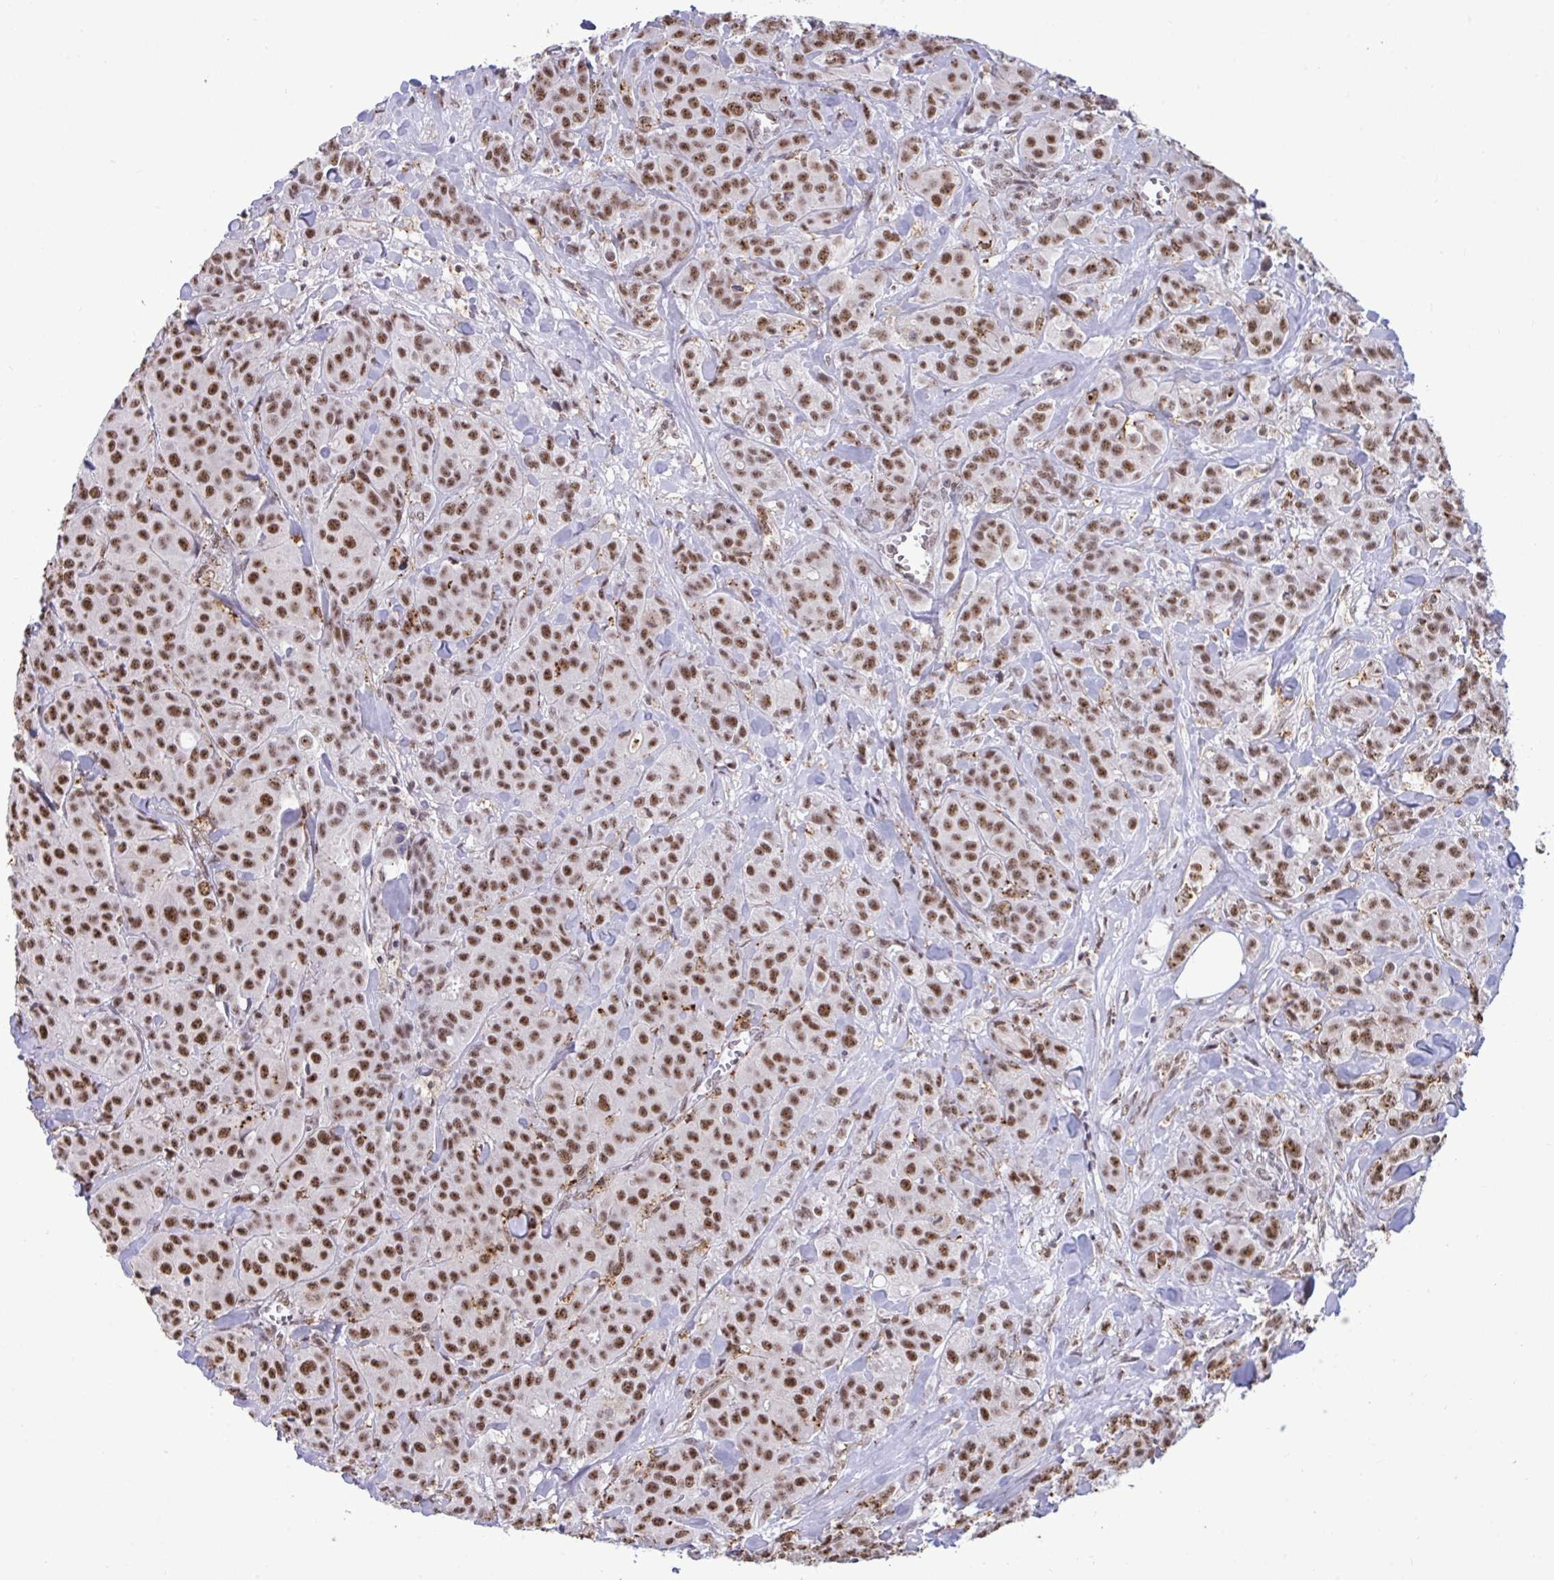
{"staining": {"intensity": "strong", "quantity": ">75%", "location": "nuclear"}, "tissue": "breast cancer", "cell_type": "Tumor cells", "image_type": "cancer", "snomed": [{"axis": "morphology", "description": "Normal tissue, NOS"}, {"axis": "morphology", "description": "Duct carcinoma"}, {"axis": "topography", "description": "Breast"}], "caption": "IHC micrograph of neoplastic tissue: human breast cancer stained using immunohistochemistry displays high levels of strong protein expression localized specifically in the nuclear of tumor cells, appearing as a nuclear brown color.", "gene": "PUF60", "patient": {"sex": "female", "age": 43}}